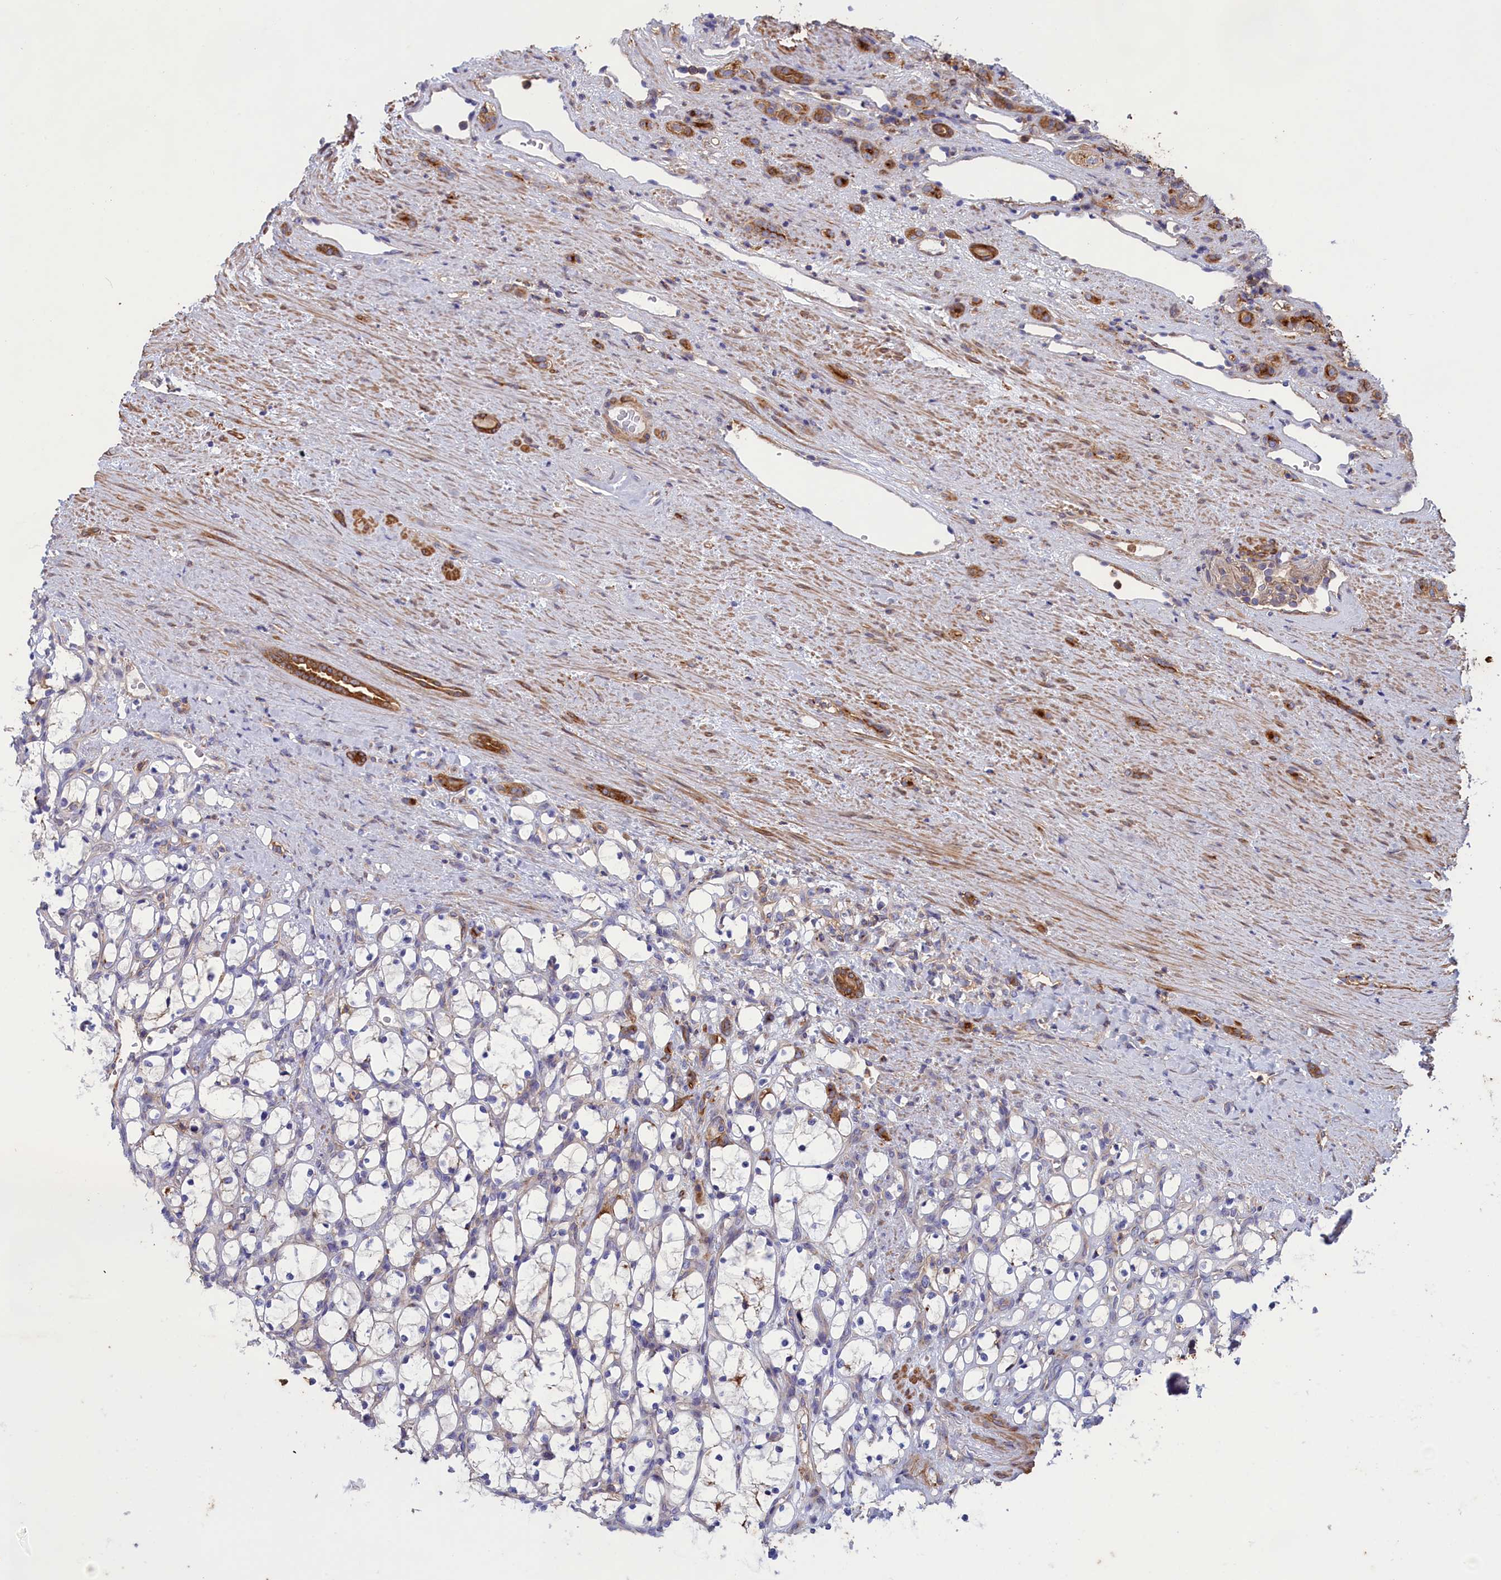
{"staining": {"intensity": "negative", "quantity": "none", "location": "none"}, "tissue": "renal cancer", "cell_type": "Tumor cells", "image_type": "cancer", "snomed": [{"axis": "morphology", "description": "Adenocarcinoma, NOS"}, {"axis": "topography", "description": "Kidney"}], "caption": "There is no significant positivity in tumor cells of renal cancer.", "gene": "SCAMP4", "patient": {"sex": "female", "age": 69}}